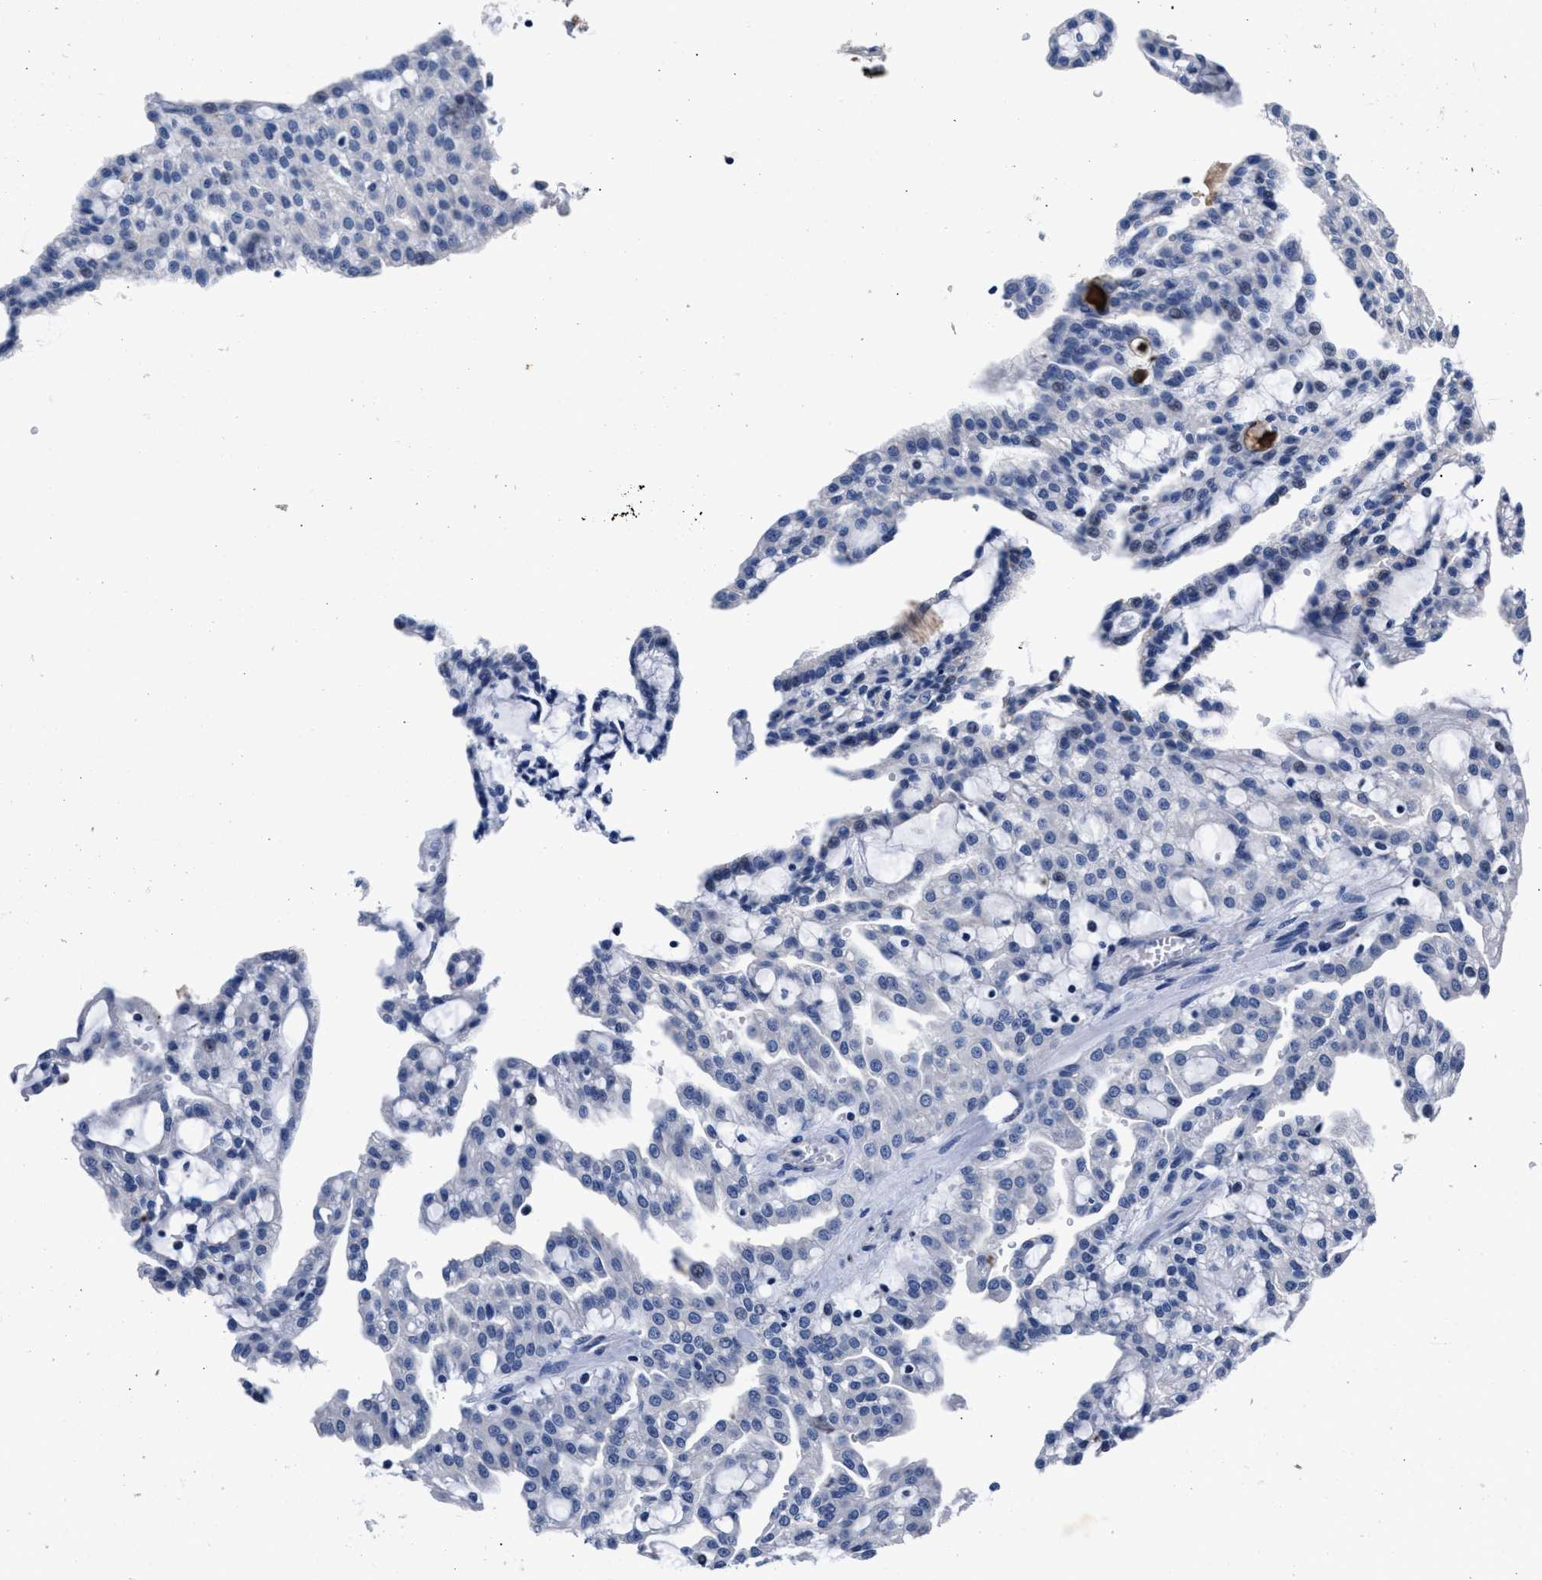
{"staining": {"intensity": "negative", "quantity": "none", "location": "none"}, "tissue": "renal cancer", "cell_type": "Tumor cells", "image_type": "cancer", "snomed": [{"axis": "morphology", "description": "Adenocarcinoma, NOS"}, {"axis": "topography", "description": "Kidney"}], "caption": "Immunohistochemistry (IHC) of human adenocarcinoma (renal) shows no positivity in tumor cells.", "gene": "GSTM1", "patient": {"sex": "male", "age": 63}}